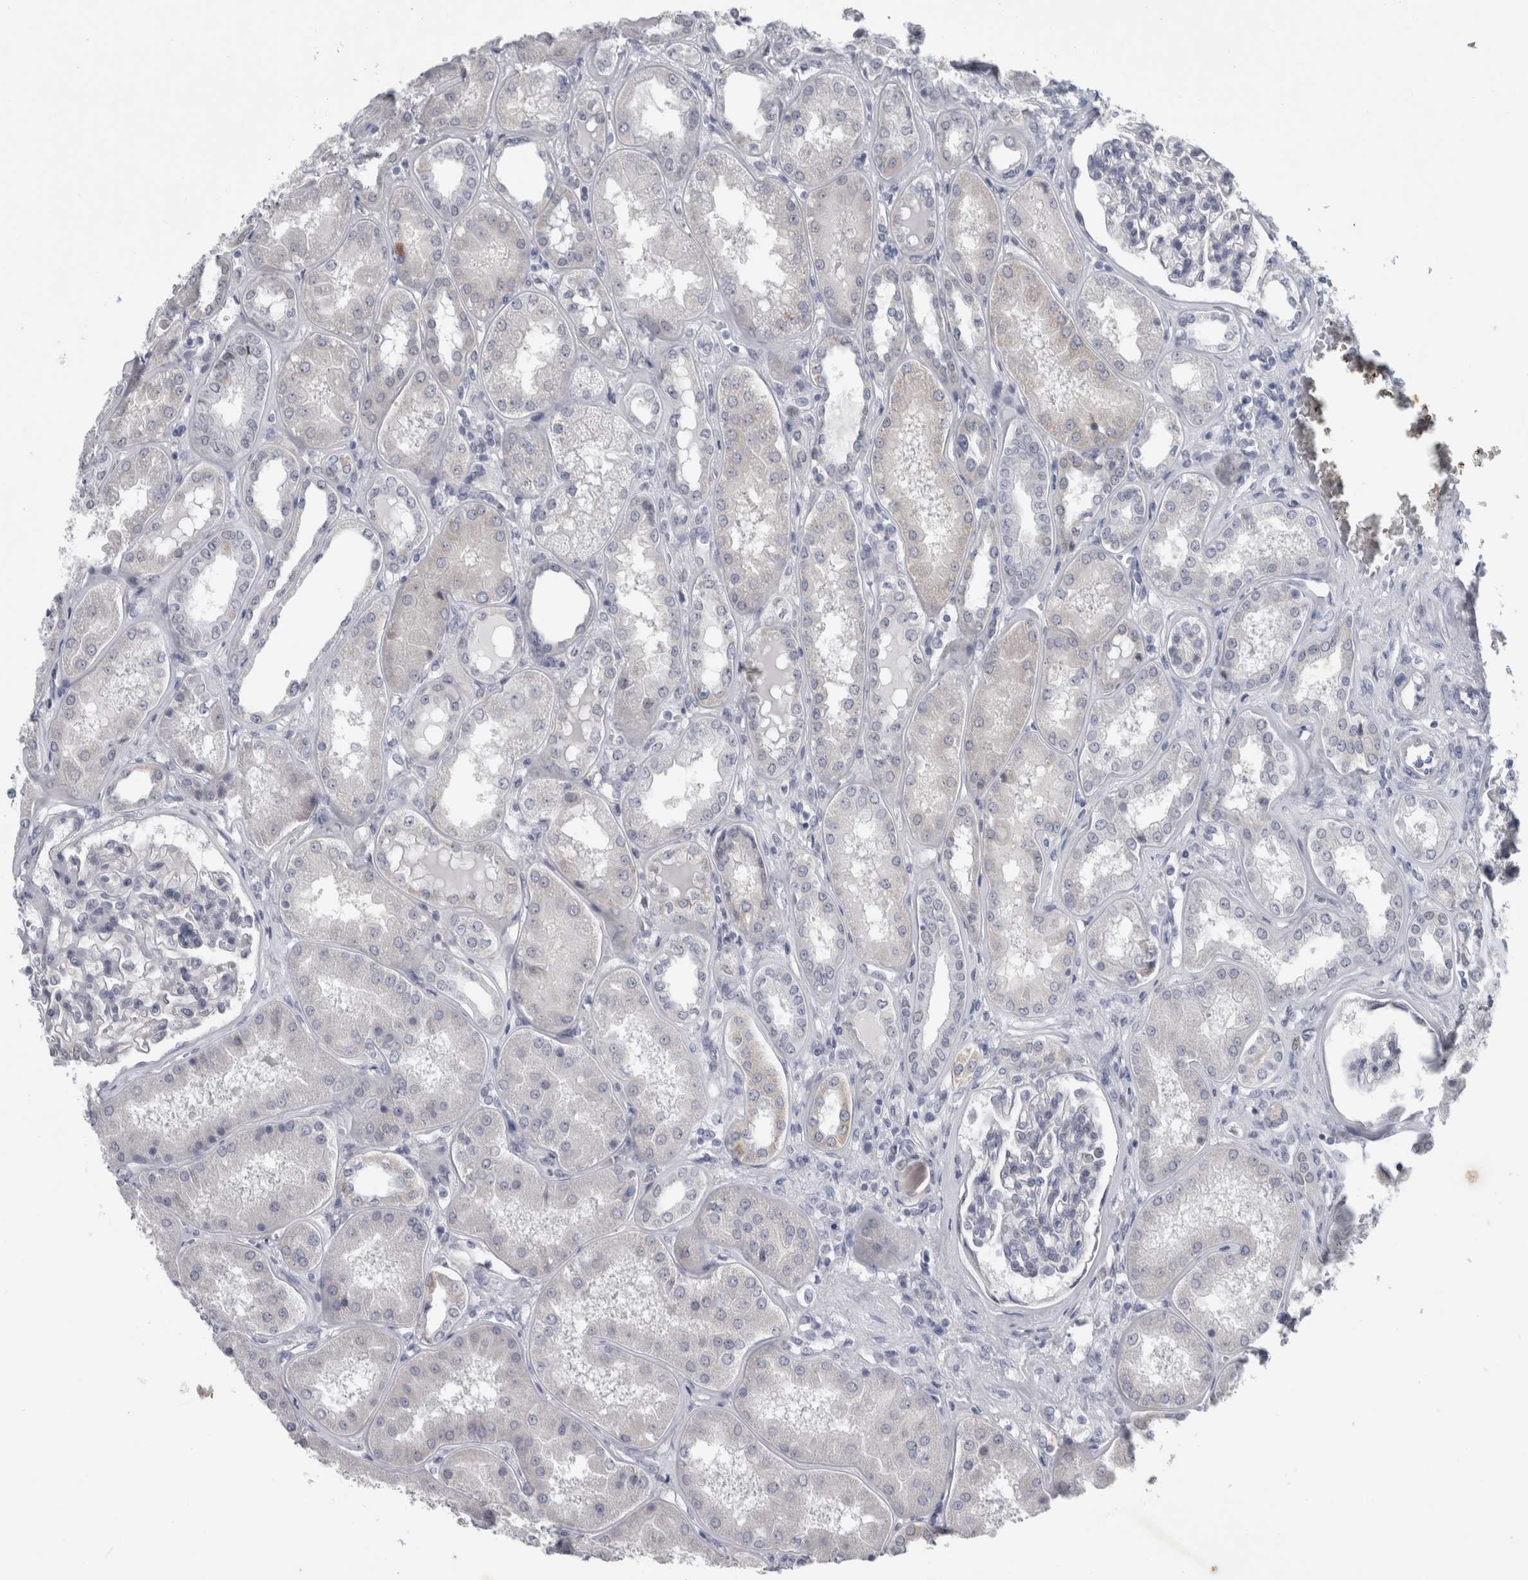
{"staining": {"intensity": "negative", "quantity": "none", "location": "none"}, "tissue": "kidney", "cell_type": "Cells in glomeruli", "image_type": "normal", "snomed": [{"axis": "morphology", "description": "Normal tissue, NOS"}, {"axis": "topography", "description": "Kidney"}], "caption": "DAB (3,3'-diaminobenzidine) immunohistochemical staining of normal human kidney reveals no significant positivity in cells in glomeruli.", "gene": "FXYD7", "patient": {"sex": "female", "age": 56}}